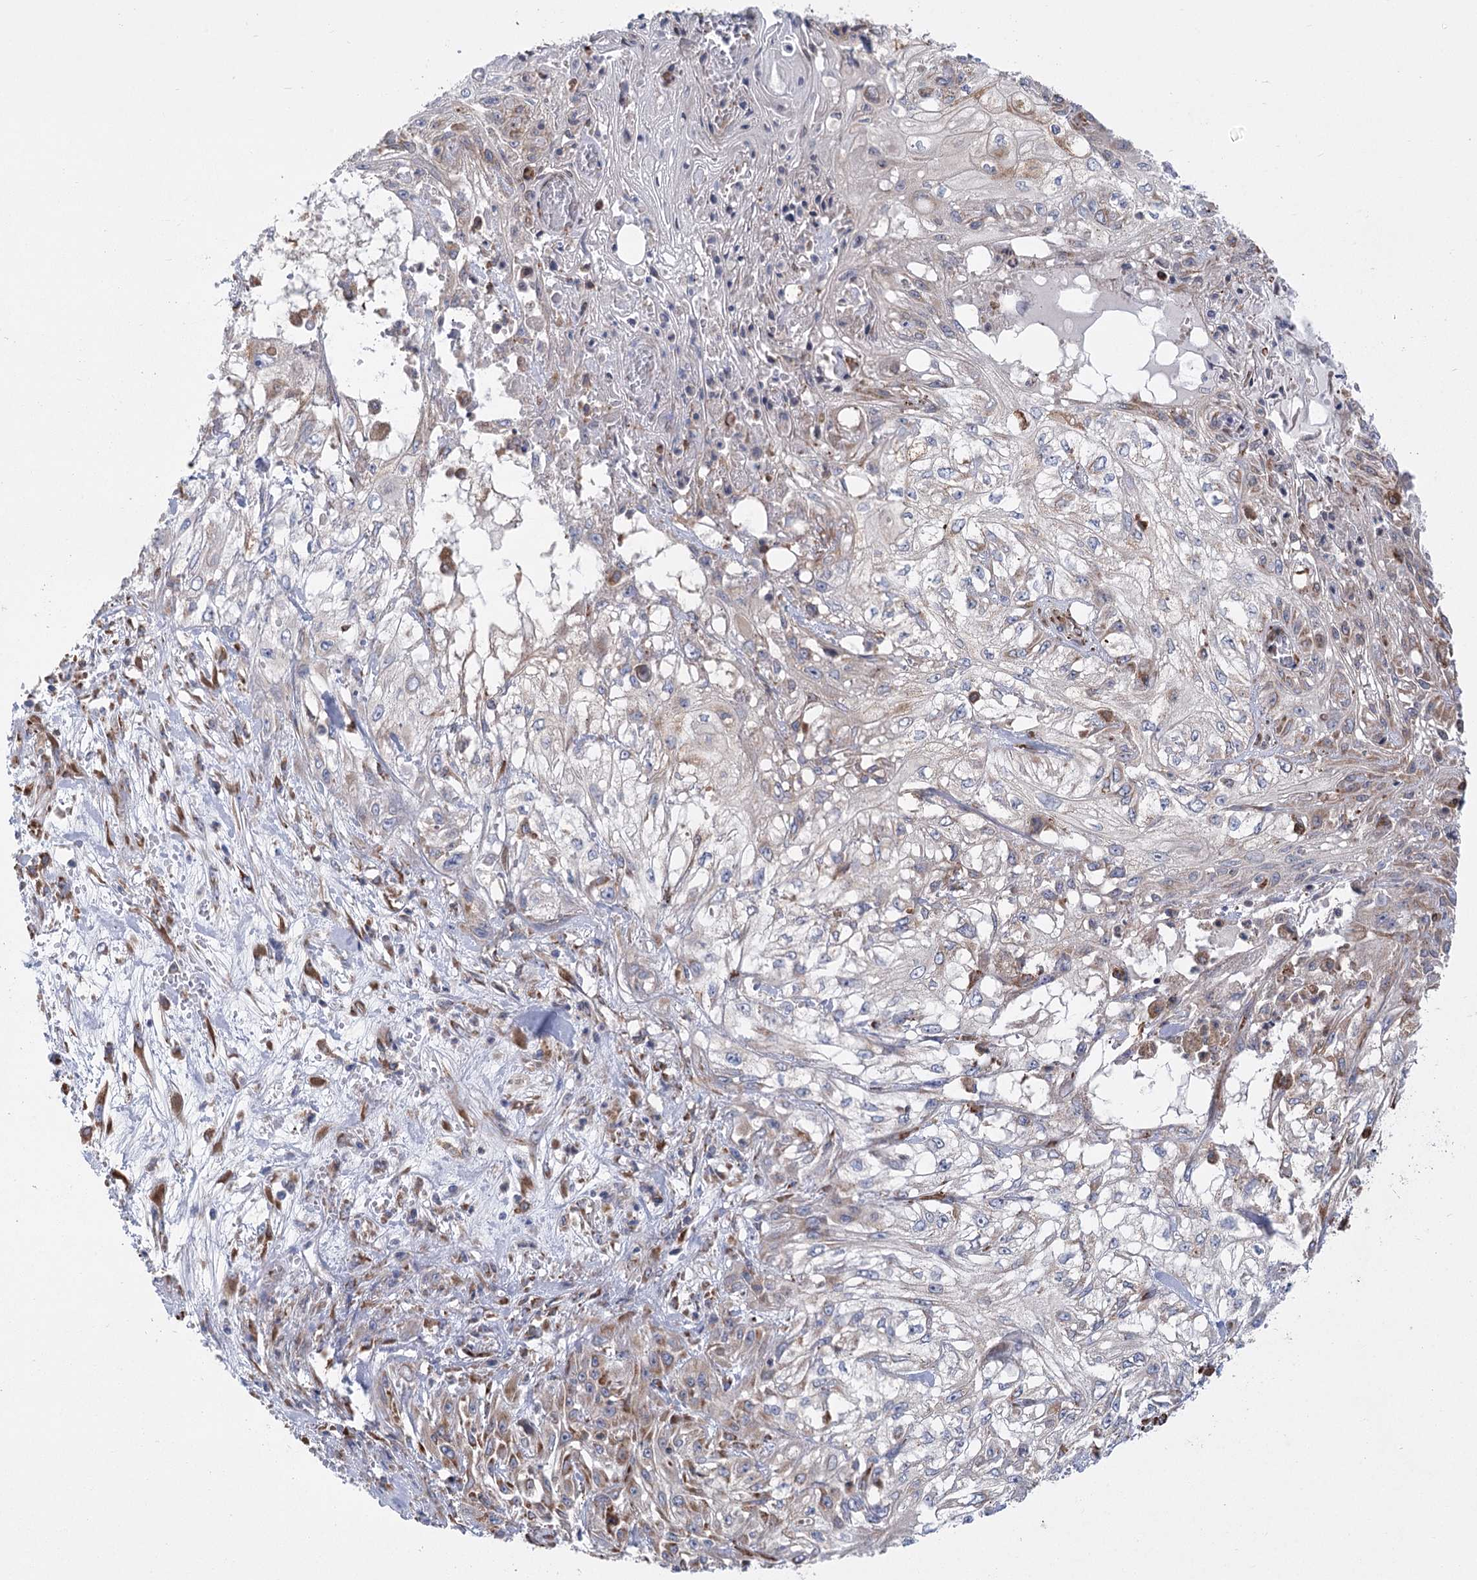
{"staining": {"intensity": "moderate", "quantity": "<25%", "location": "cytoplasmic/membranous"}, "tissue": "skin cancer", "cell_type": "Tumor cells", "image_type": "cancer", "snomed": [{"axis": "morphology", "description": "Squamous cell carcinoma, NOS"}, {"axis": "morphology", "description": "Squamous cell carcinoma, metastatic, NOS"}, {"axis": "topography", "description": "Skin"}, {"axis": "topography", "description": "Lymph node"}], "caption": "A high-resolution image shows immunohistochemistry (IHC) staining of skin squamous cell carcinoma, which shows moderate cytoplasmic/membranous expression in approximately <25% of tumor cells.", "gene": "METTL24", "patient": {"sex": "male", "age": 75}}